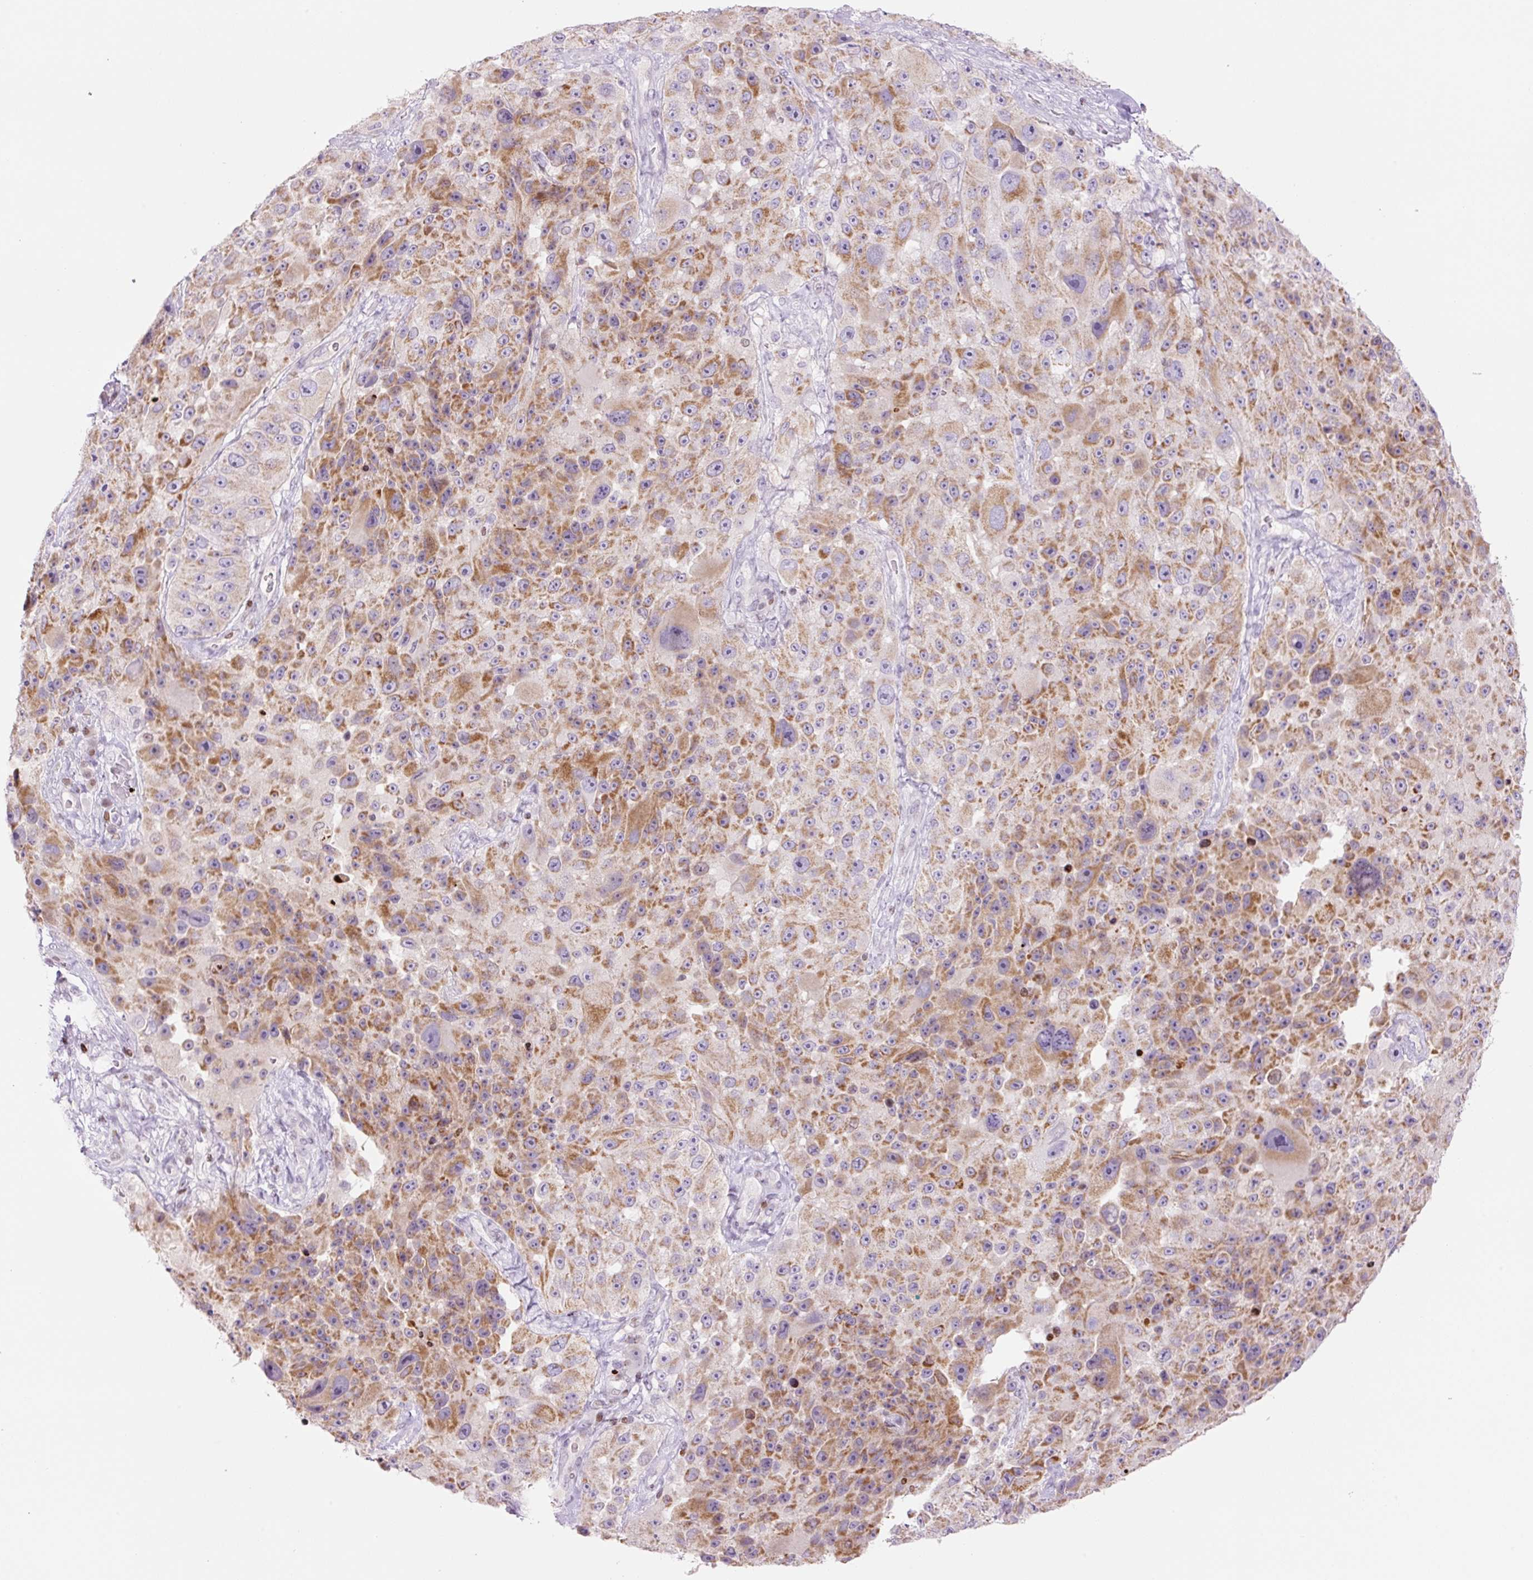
{"staining": {"intensity": "moderate", "quantity": ">75%", "location": "cytoplasmic/membranous"}, "tissue": "melanoma", "cell_type": "Tumor cells", "image_type": "cancer", "snomed": [{"axis": "morphology", "description": "Malignant melanoma, Metastatic site"}, {"axis": "topography", "description": "Lymph node"}], "caption": "This is a histology image of immunohistochemistry staining of melanoma, which shows moderate positivity in the cytoplasmic/membranous of tumor cells.", "gene": "TMEM177", "patient": {"sex": "male", "age": 62}}